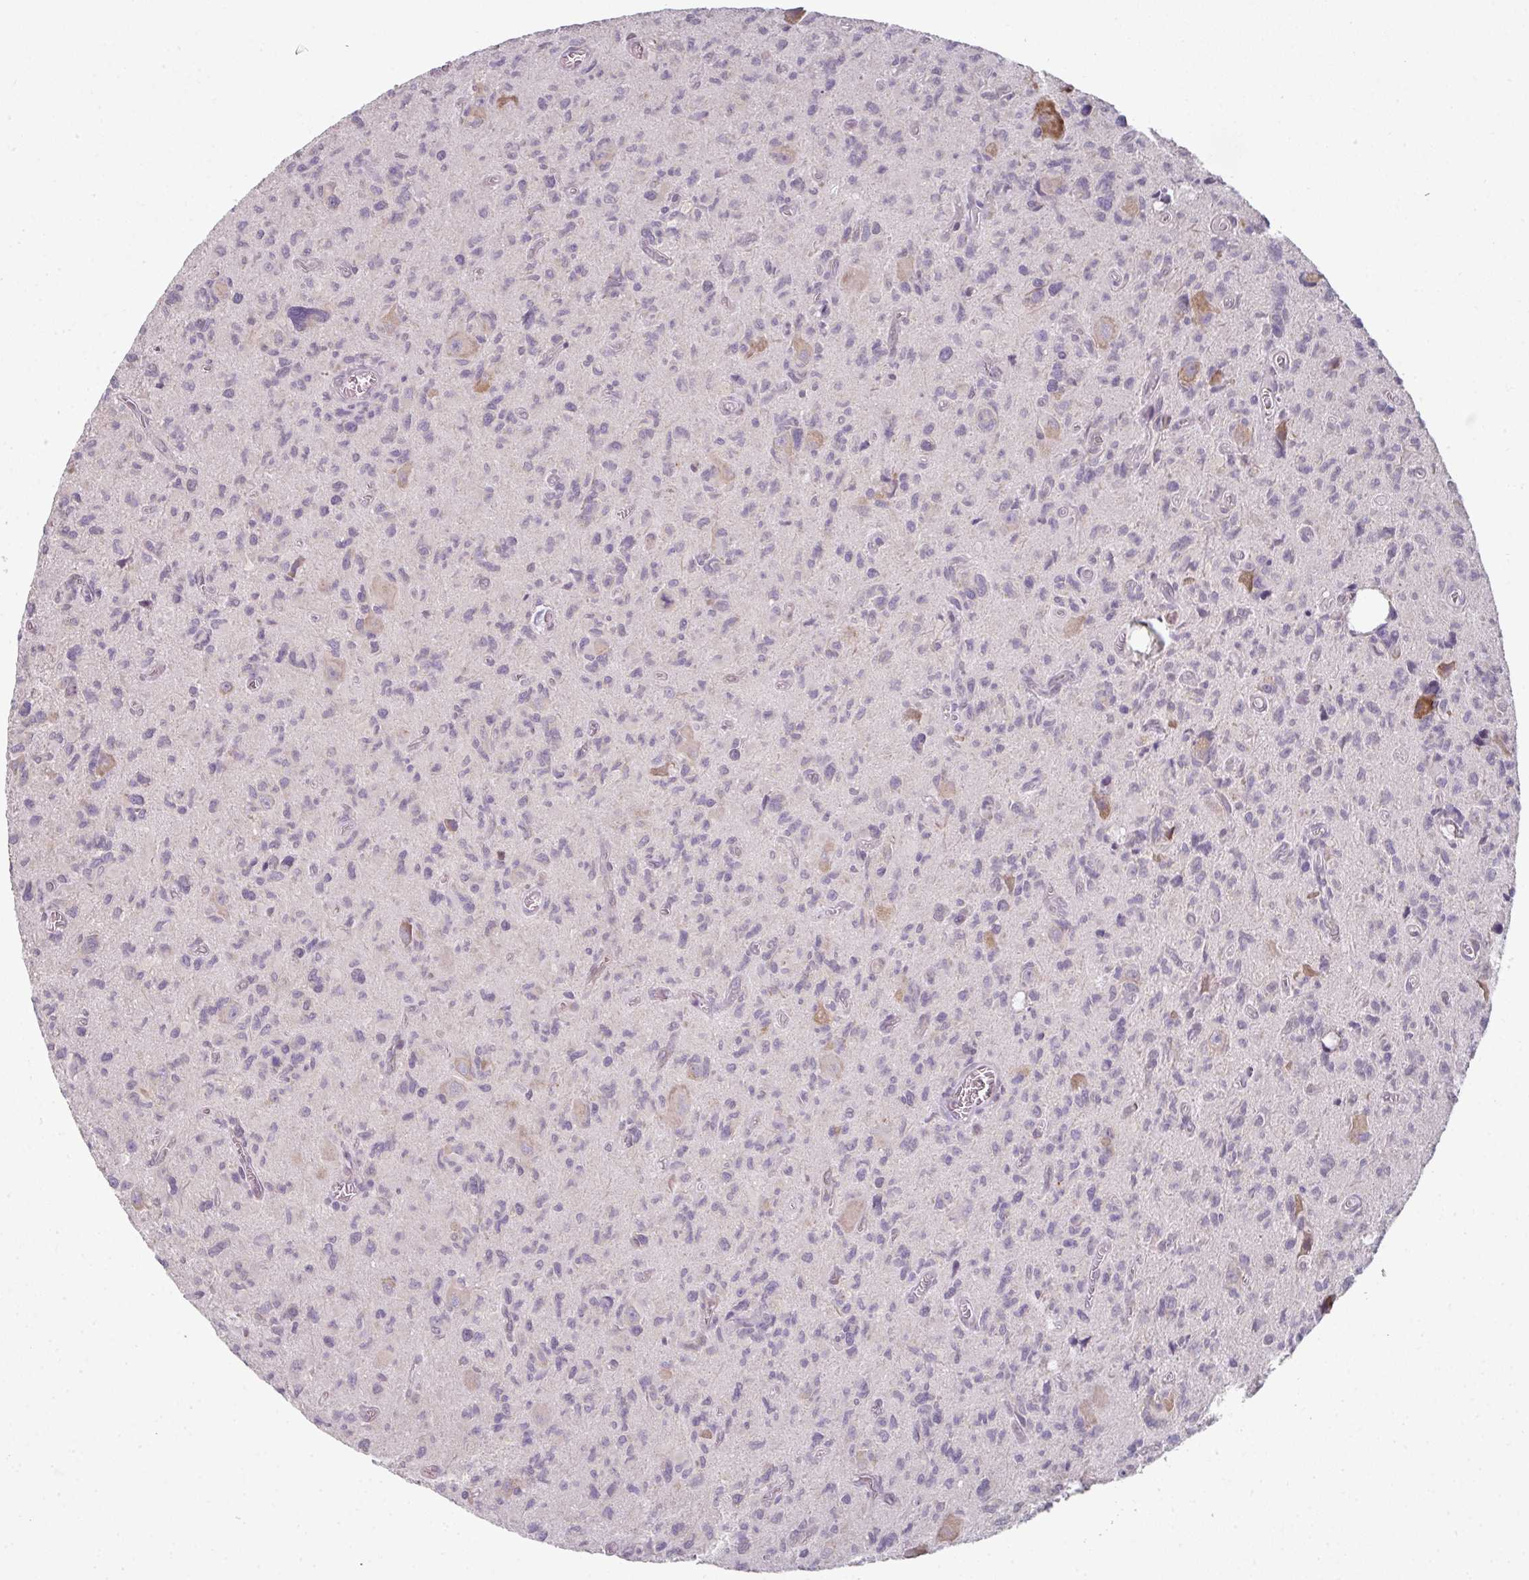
{"staining": {"intensity": "negative", "quantity": "none", "location": "none"}, "tissue": "glioma", "cell_type": "Tumor cells", "image_type": "cancer", "snomed": [{"axis": "morphology", "description": "Glioma, malignant, High grade"}, {"axis": "topography", "description": "Brain"}], "caption": "The immunohistochemistry photomicrograph has no significant staining in tumor cells of glioma tissue.", "gene": "C19orf33", "patient": {"sex": "male", "age": 76}}